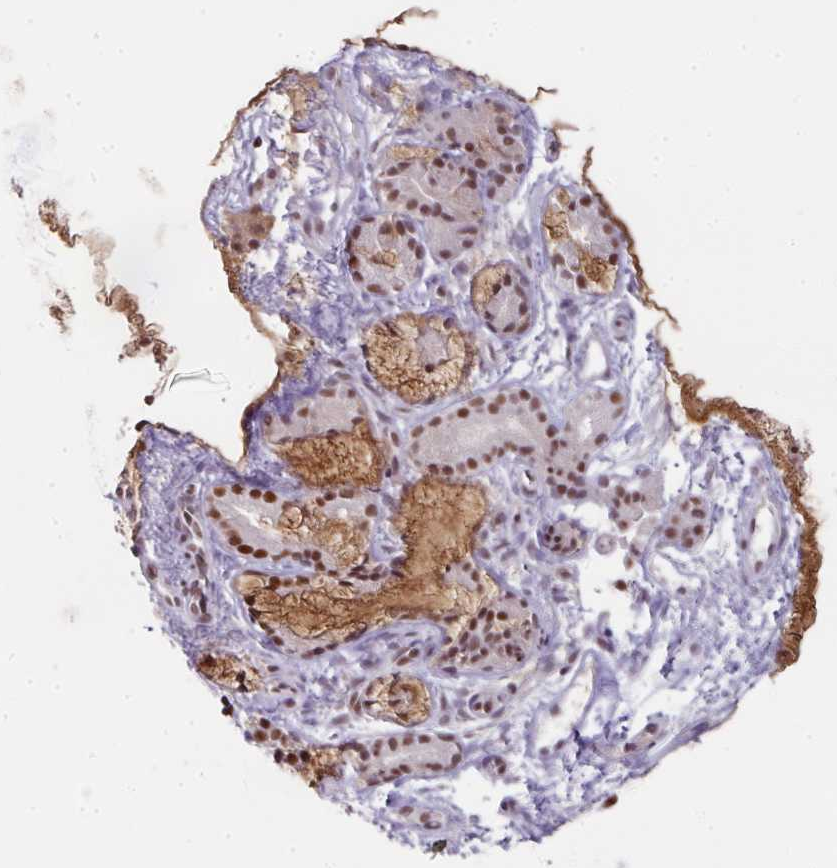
{"staining": {"intensity": "strong", "quantity": ">75%", "location": "nuclear"}, "tissue": "nasopharynx", "cell_type": "Respiratory epithelial cells", "image_type": "normal", "snomed": [{"axis": "morphology", "description": "Normal tissue, NOS"}, {"axis": "topography", "description": "Nasopharynx"}], "caption": "This is a micrograph of immunohistochemistry staining of unremarkable nasopharynx, which shows strong expression in the nuclear of respiratory epithelial cells.", "gene": "NFYA", "patient": {"sex": "female", "age": 62}}